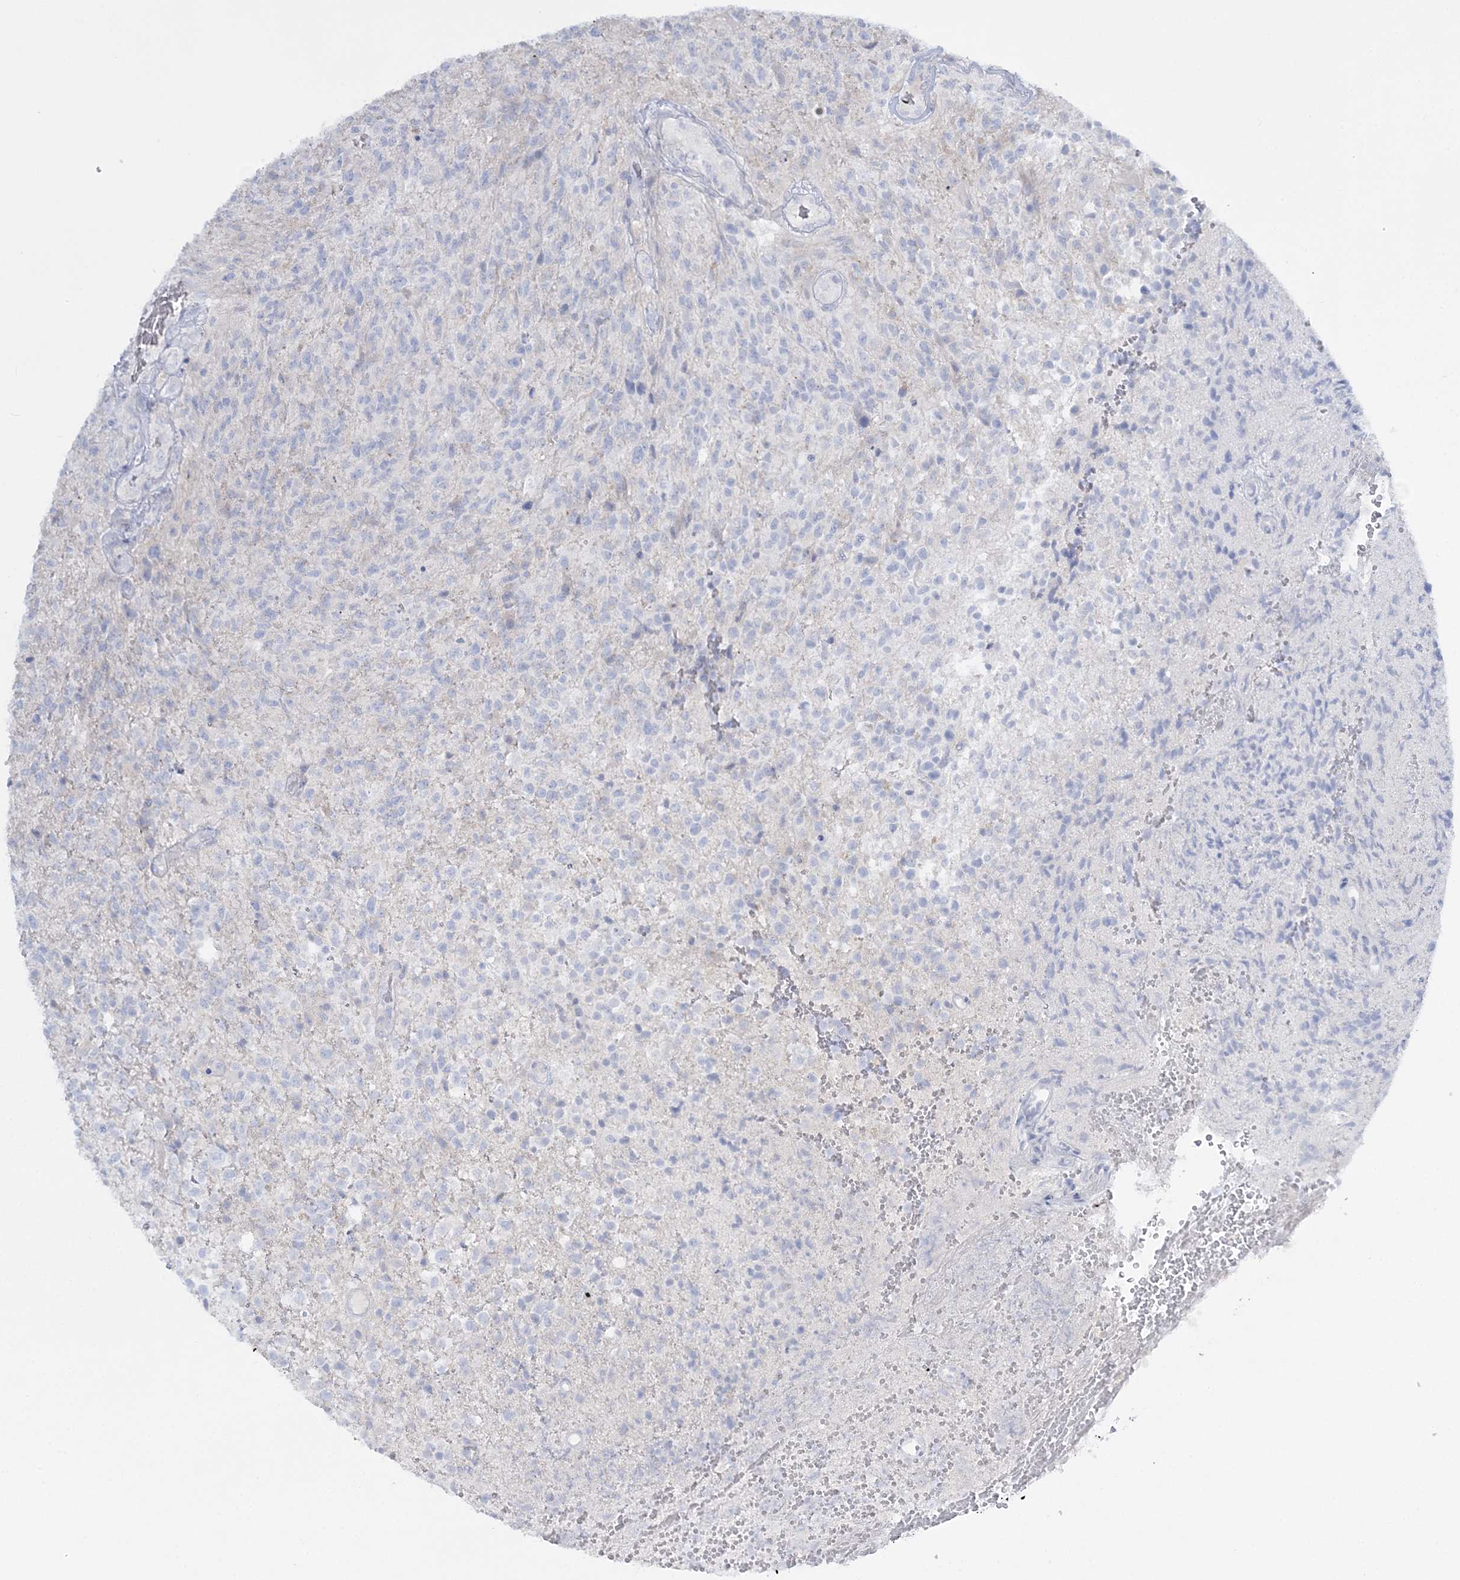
{"staining": {"intensity": "negative", "quantity": "none", "location": "none"}, "tissue": "glioma", "cell_type": "Tumor cells", "image_type": "cancer", "snomed": [{"axis": "morphology", "description": "Glioma, malignant, High grade"}, {"axis": "topography", "description": "Brain"}], "caption": "Tumor cells show no significant protein expression in glioma. Nuclei are stained in blue.", "gene": "WDSUB1", "patient": {"sex": "male", "age": 56}}